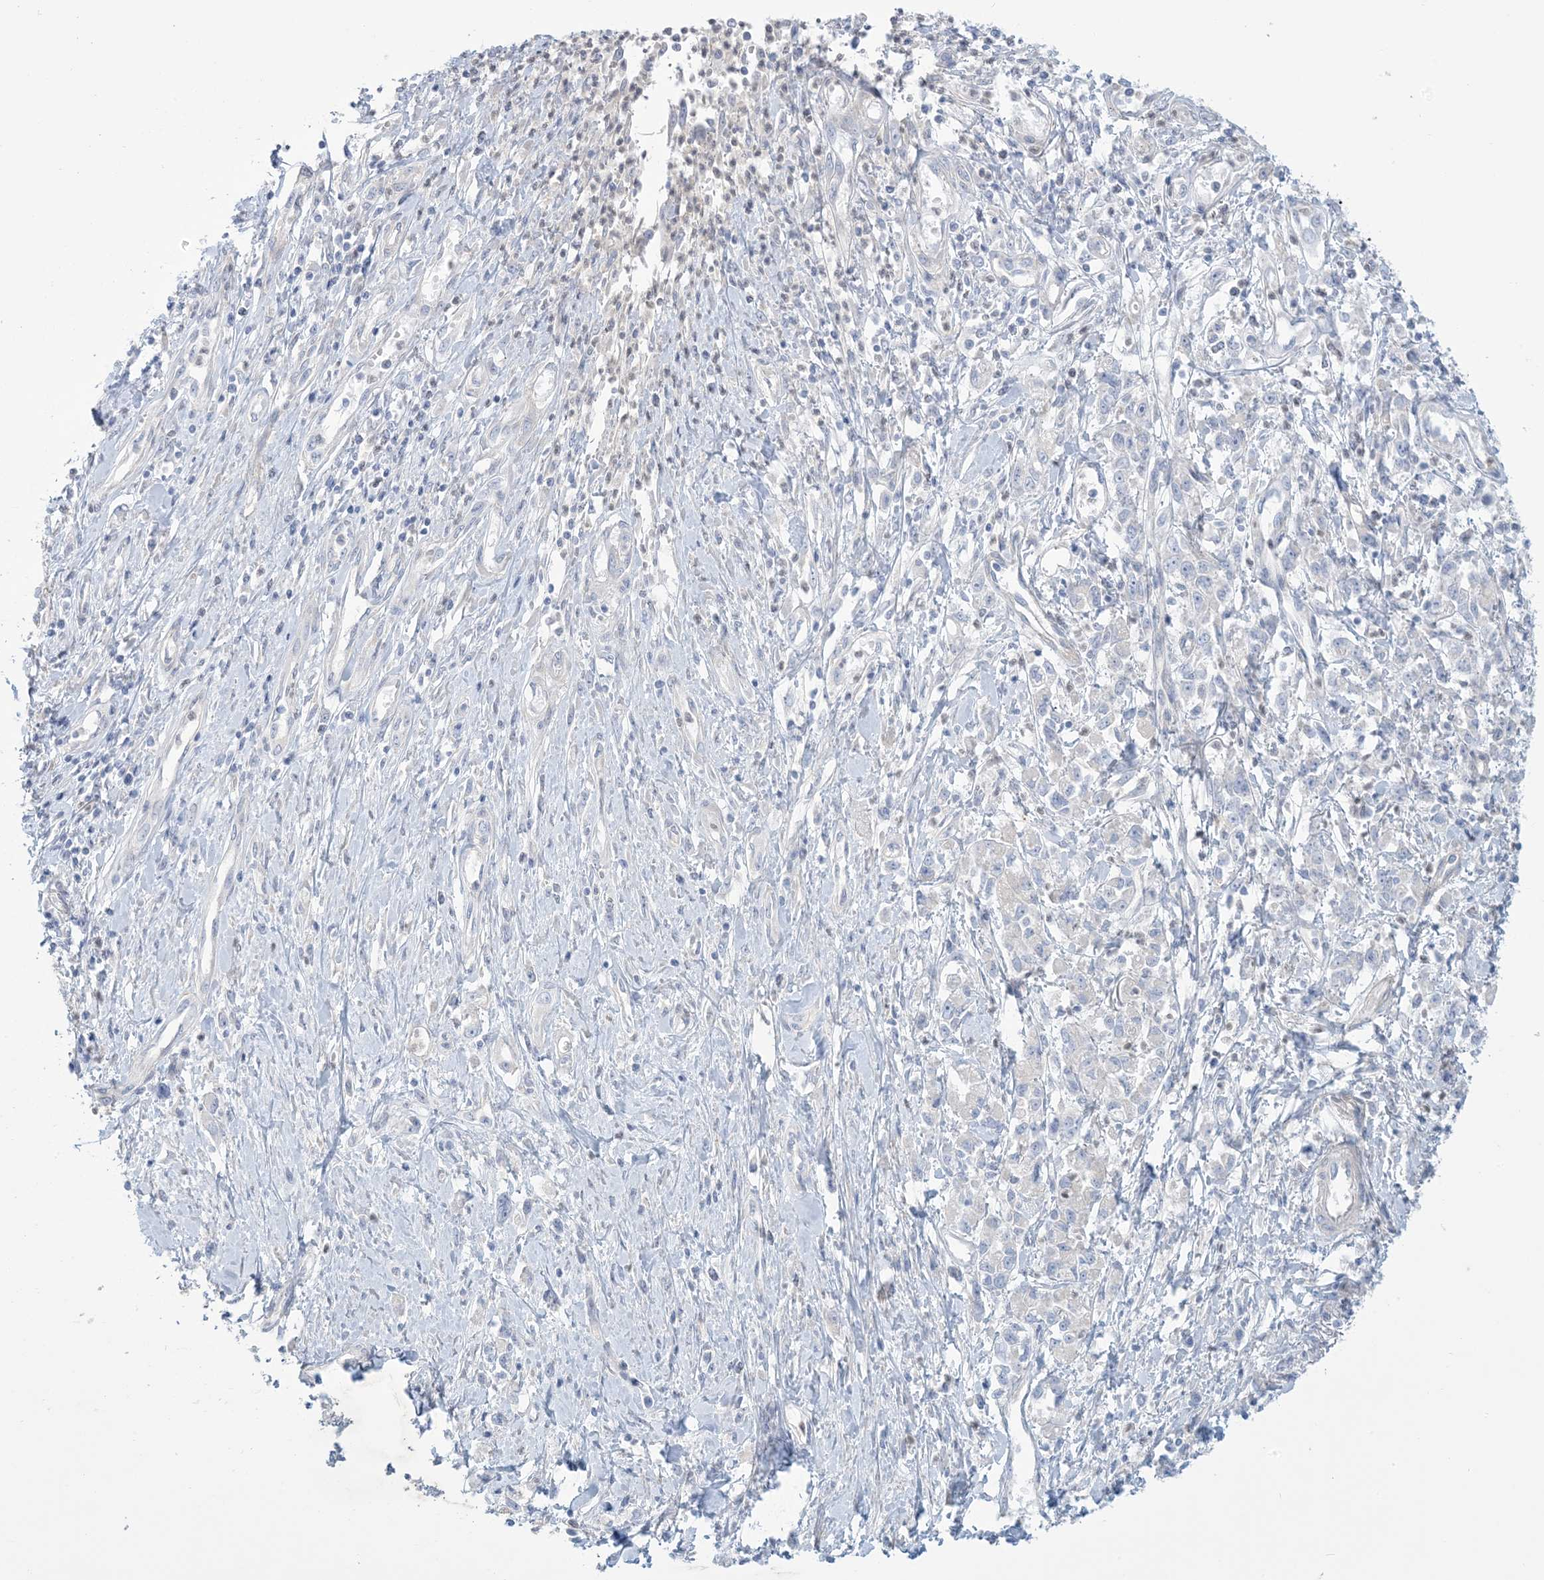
{"staining": {"intensity": "negative", "quantity": "none", "location": "none"}, "tissue": "stomach cancer", "cell_type": "Tumor cells", "image_type": "cancer", "snomed": [{"axis": "morphology", "description": "Adenocarcinoma, NOS"}, {"axis": "topography", "description": "Stomach"}], "caption": "Human stomach cancer (adenocarcinoma) stained for a protein using immunohistochemistry reveals no expression in tumor cells.", "gene": "MTHFD2L", "patient": {"sex": "female", "age": 76}}